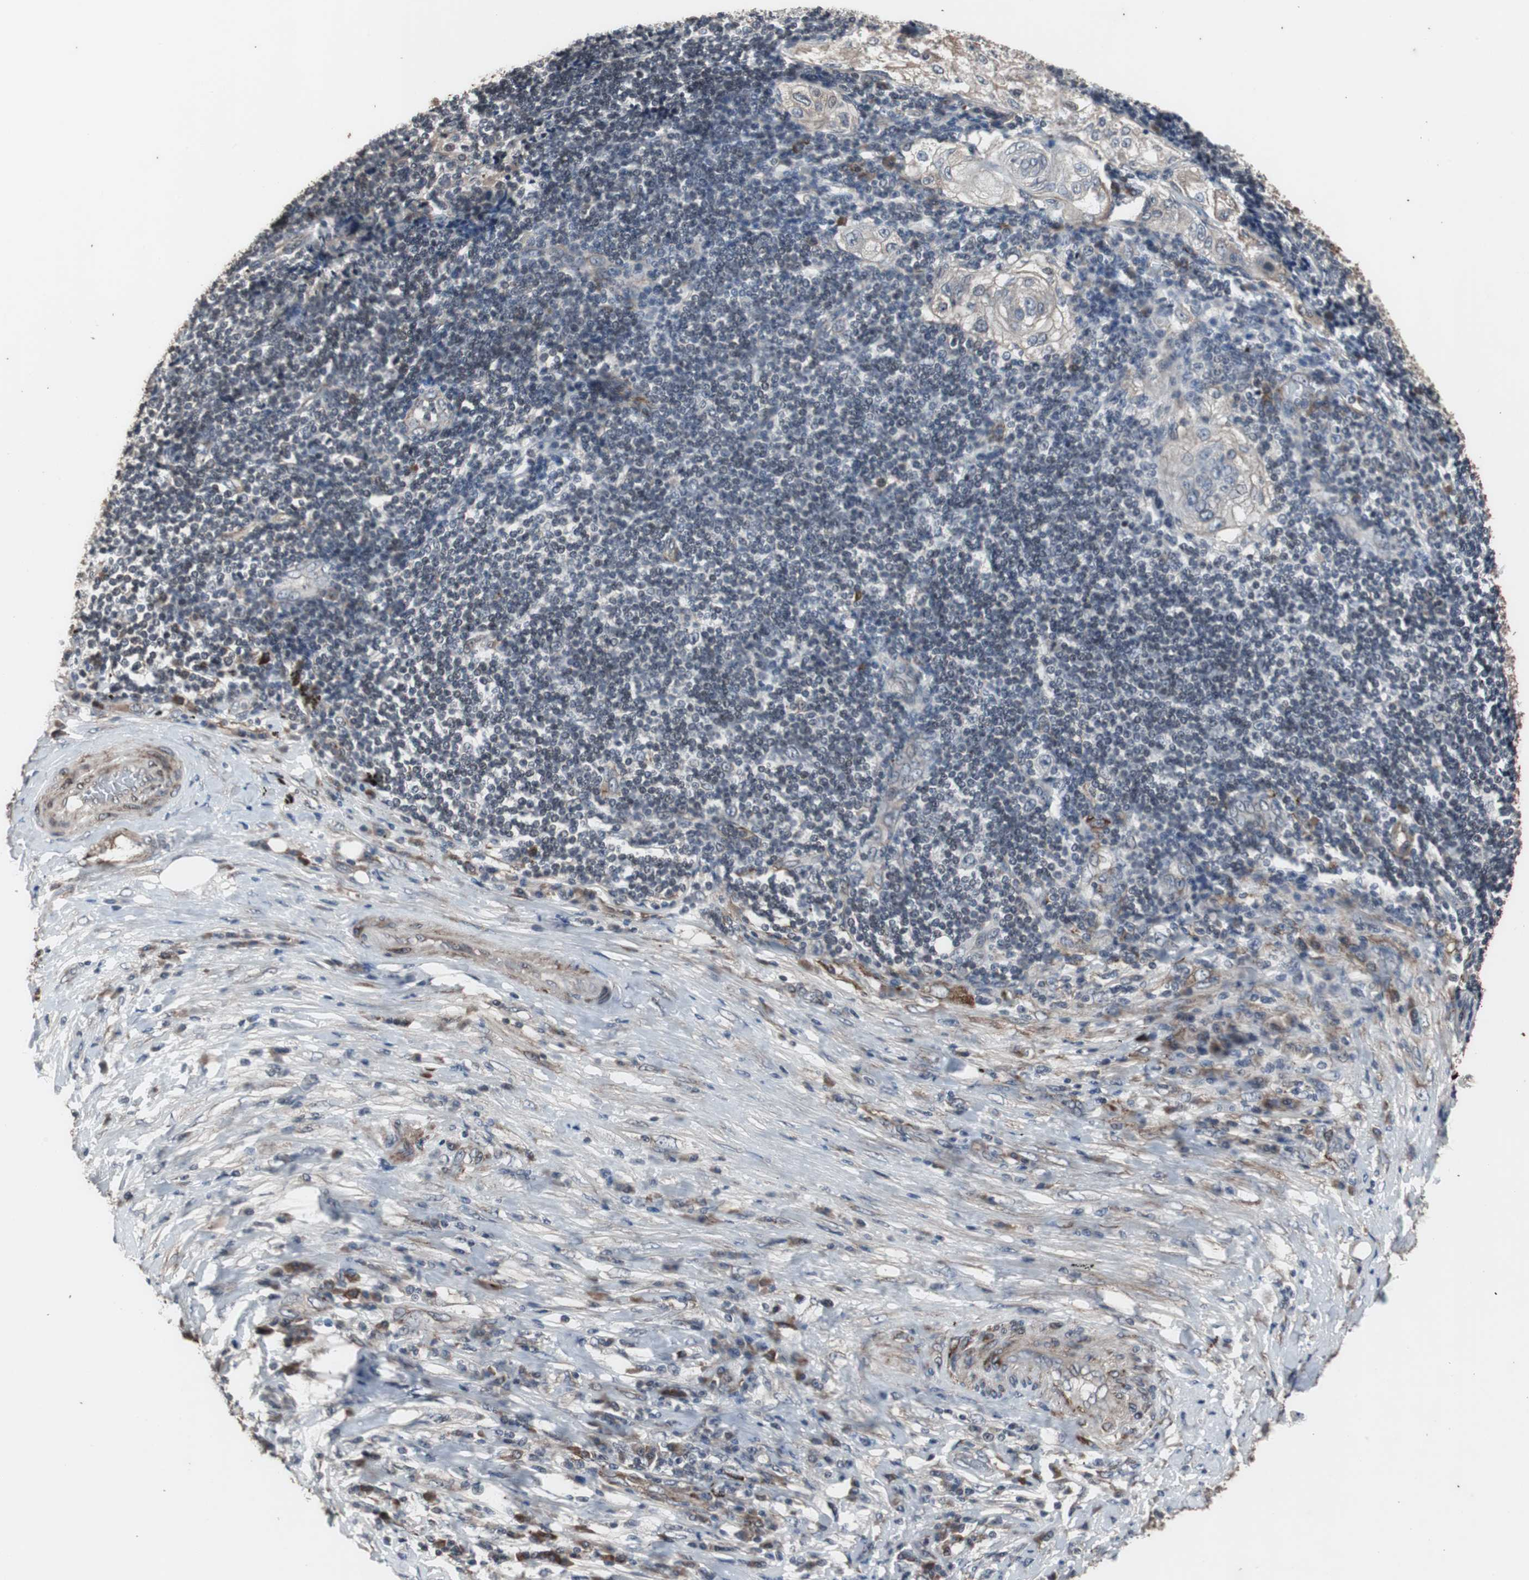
{"staining": {"intensity": "weak", "quantity": "<25%", "location": "cytoplasmic/membranous"}, "tissue": "lung cancer", "cell_type": "Tumor cells", "image_type": "cancer", "snomed": [{"axis": "morphology", "description": "Inflammation, NOS"}, {"axis": "morphology", "description": "Squamous cell carcinoma, NOS"}, {"axis": "topography", "description": "Lymph node"}, {"axis": "topography", "description": "Soft tissue"}, {"axis": "topography", "description": "Lung"}], "caption": "This is an immunohistochemistry histopathology image of human lung cancer (squamous cell carcinoma). There is no positivity in tumor cells.", "gene": "CRADD", "patient": {"sex": "male", "age": 66}}